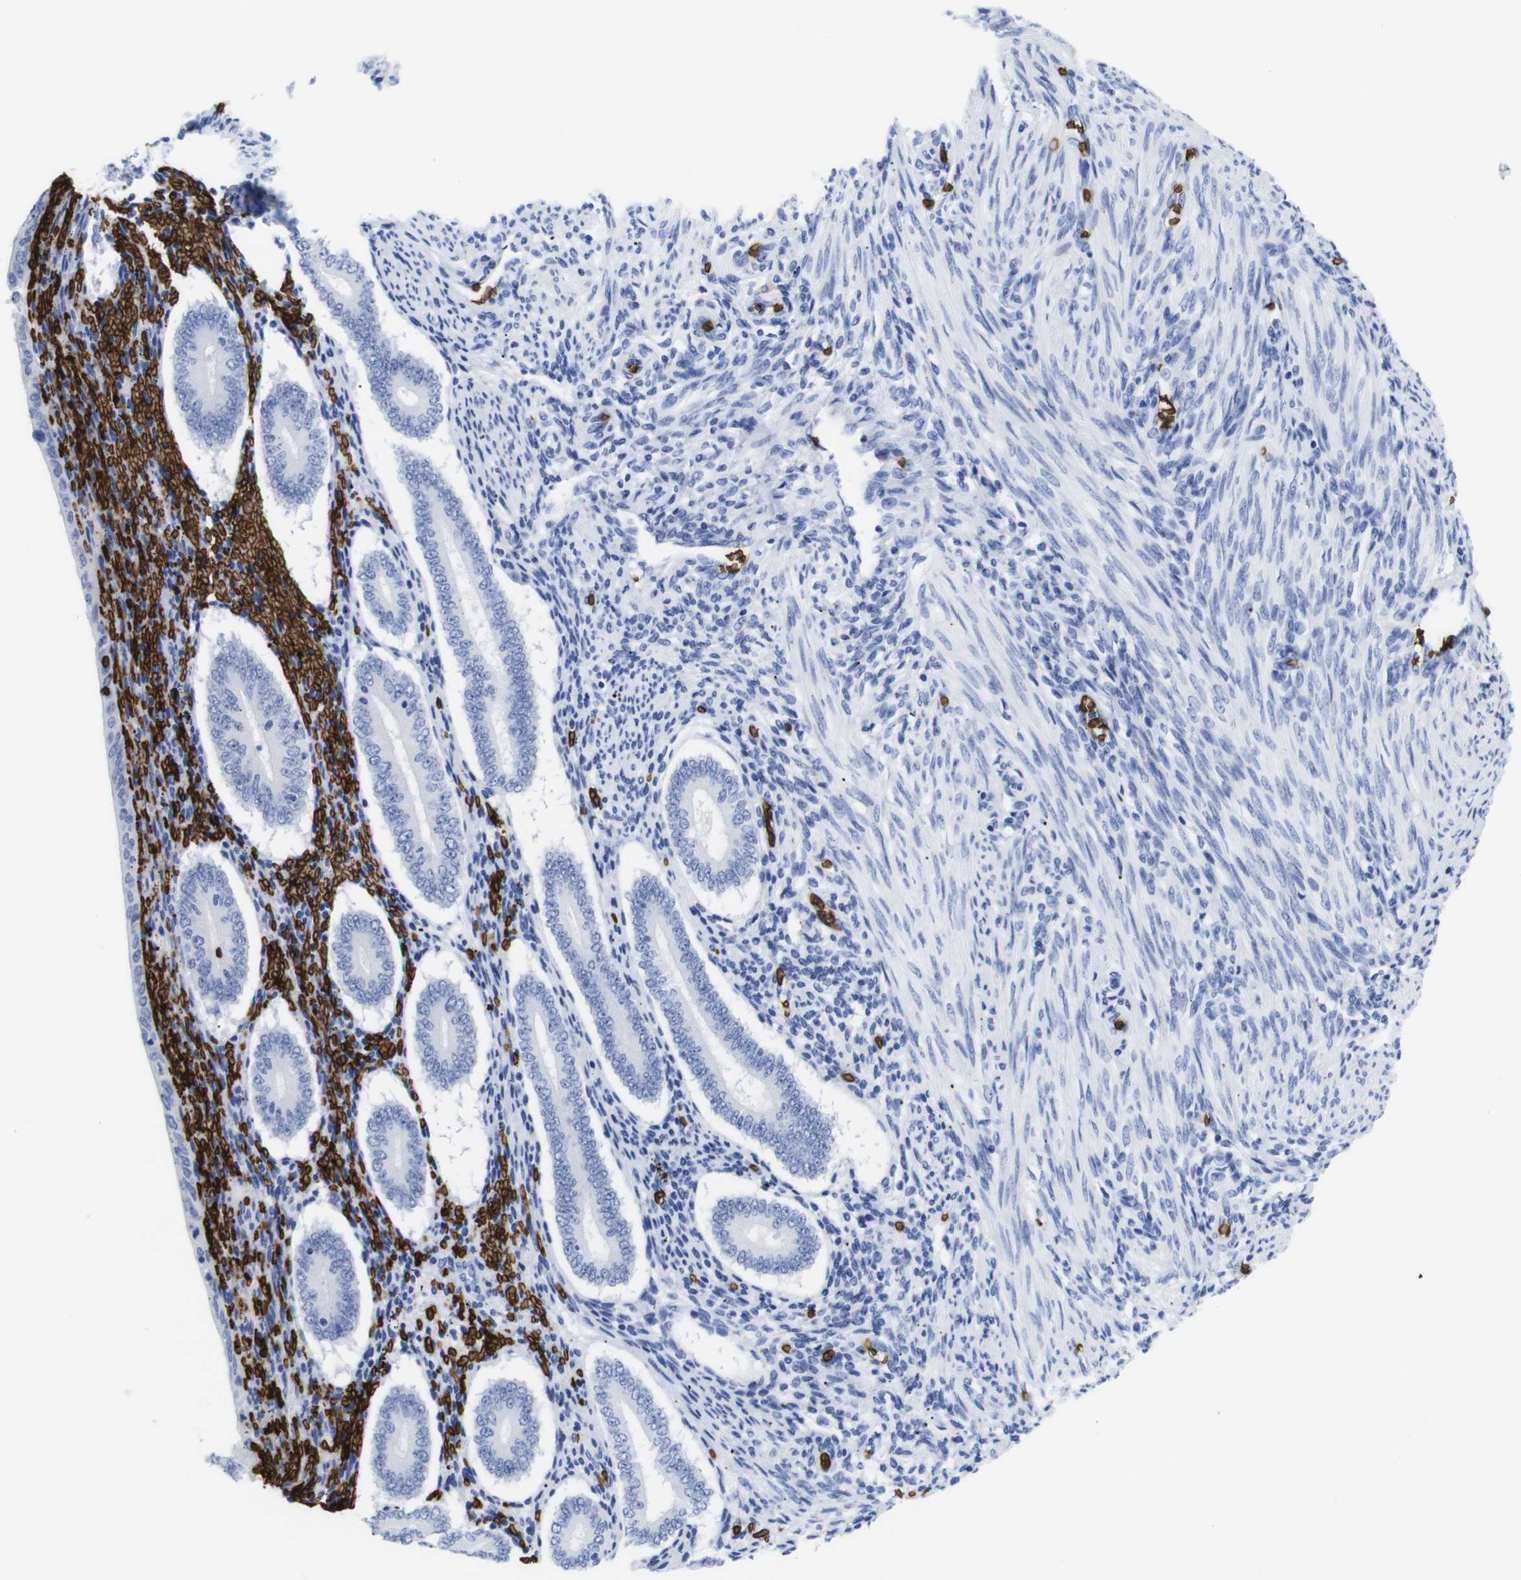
{"staining": {"intensity": "negative", "quantity": "none", "location": "none"}, "tissue": "endometrium", "cell_type": "Cells in endometrial stroma", "image_type": "normal", "snomed": [{"axis": "morphology", "description": "Normal tissue, NOS"}, {"axis": "topography", "description": "Endometrium"}], "caption": "Benign endometrium was stained to show a protein in brown. There is no significant positivity in cells in endometrial stroma. (DAB (3,3'-diaminobenzidine) immunohistochemistry, high magnification).", "gene": "S1PR2", "patient": {"sex": "female", "age": 42}}